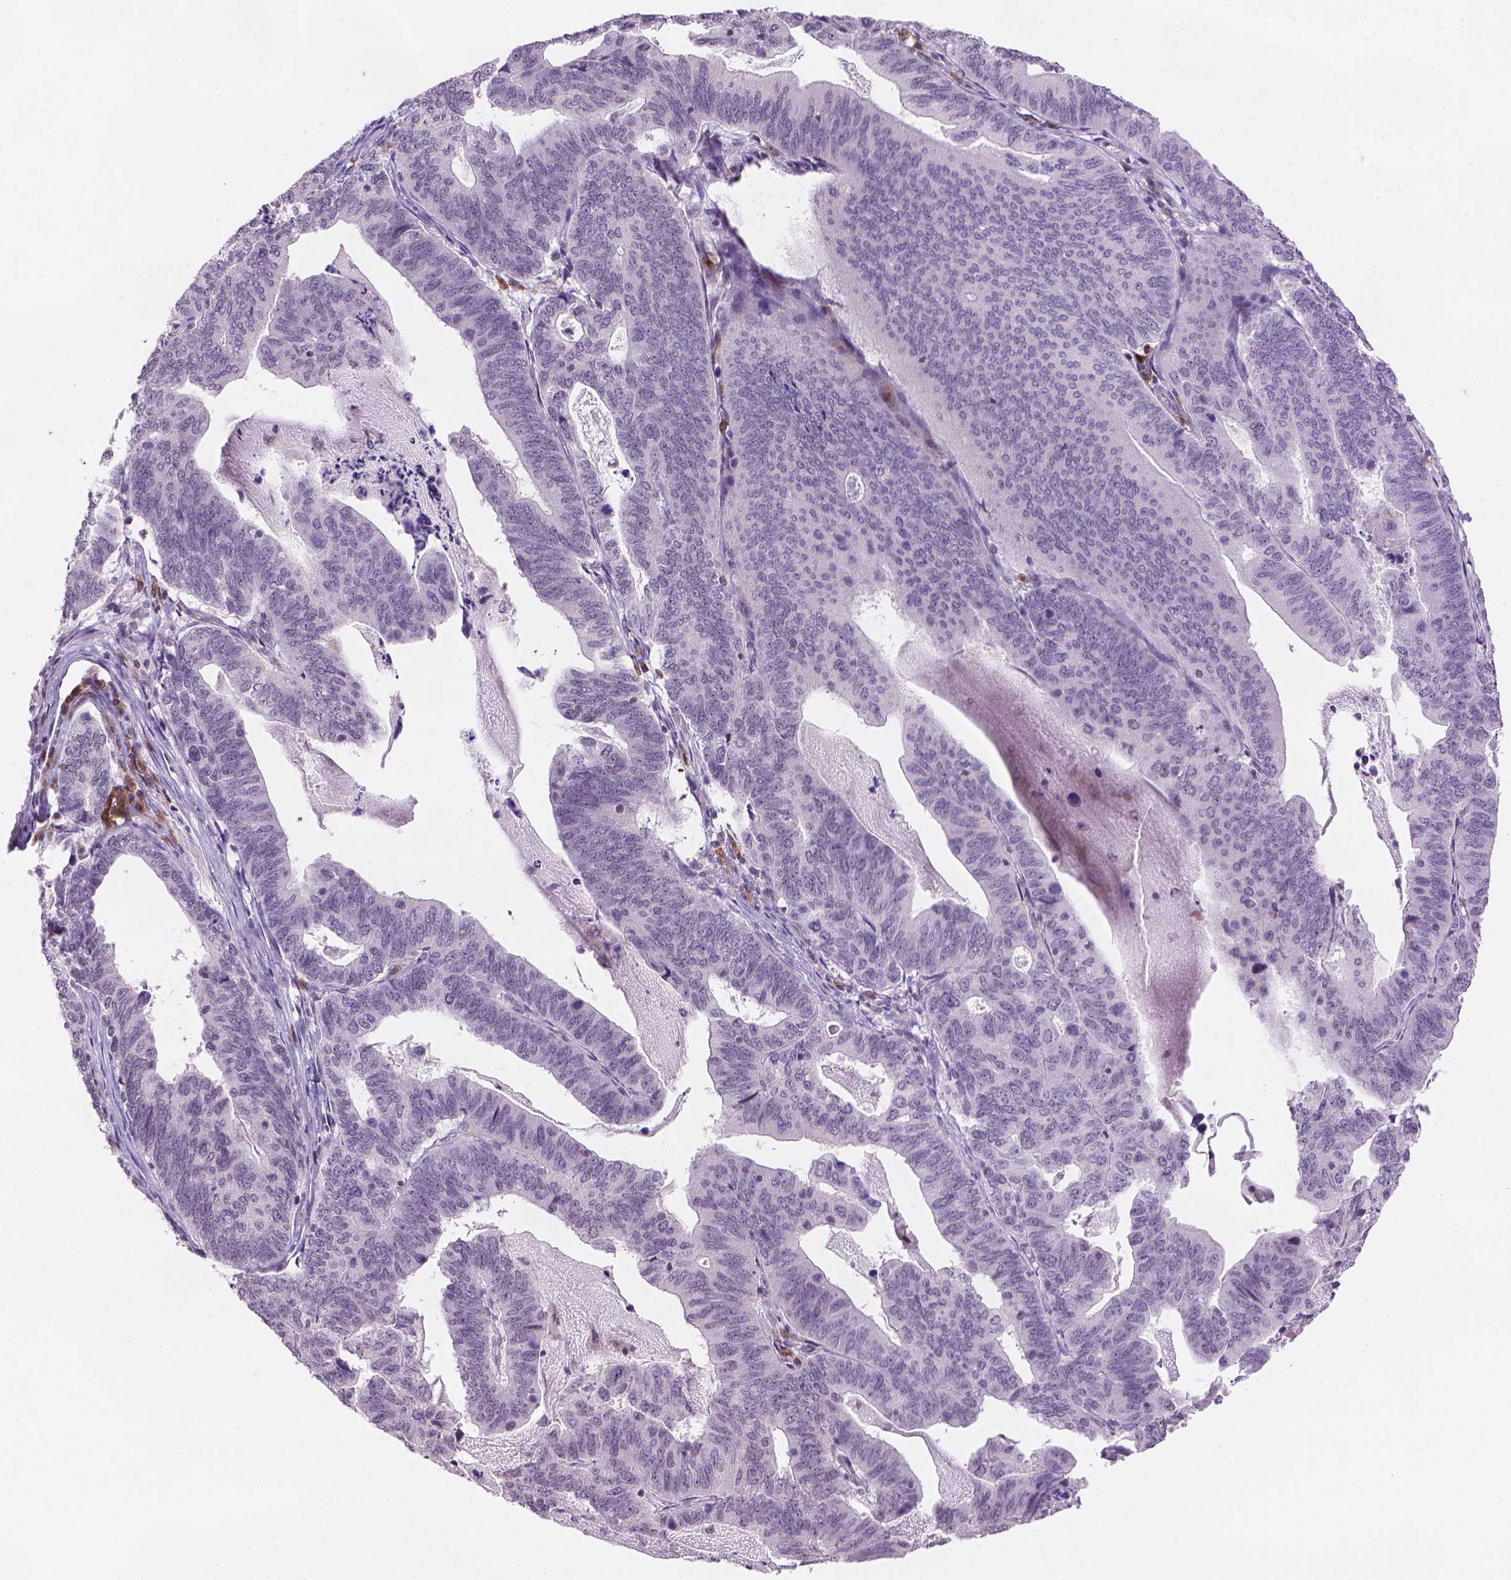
{"staining": {"intensity": "negative", "quantity": "none", "location": "none"}, "tissue": "stomach cancer", "cell_type": "Tumor cells", "image_type": "cancer", "snomed": [{"axis": "morphology", "description": "Adenocarcinoma, NOS"}, {"axis": "topography", "description": "Stomach, upper"}], "caption": "The IHC histopathology image has no significant positivity in tumor cells of stomach cancer tissue.", "gene": "TMEM184A", "patient": {"sex": "female", "age": 67}}